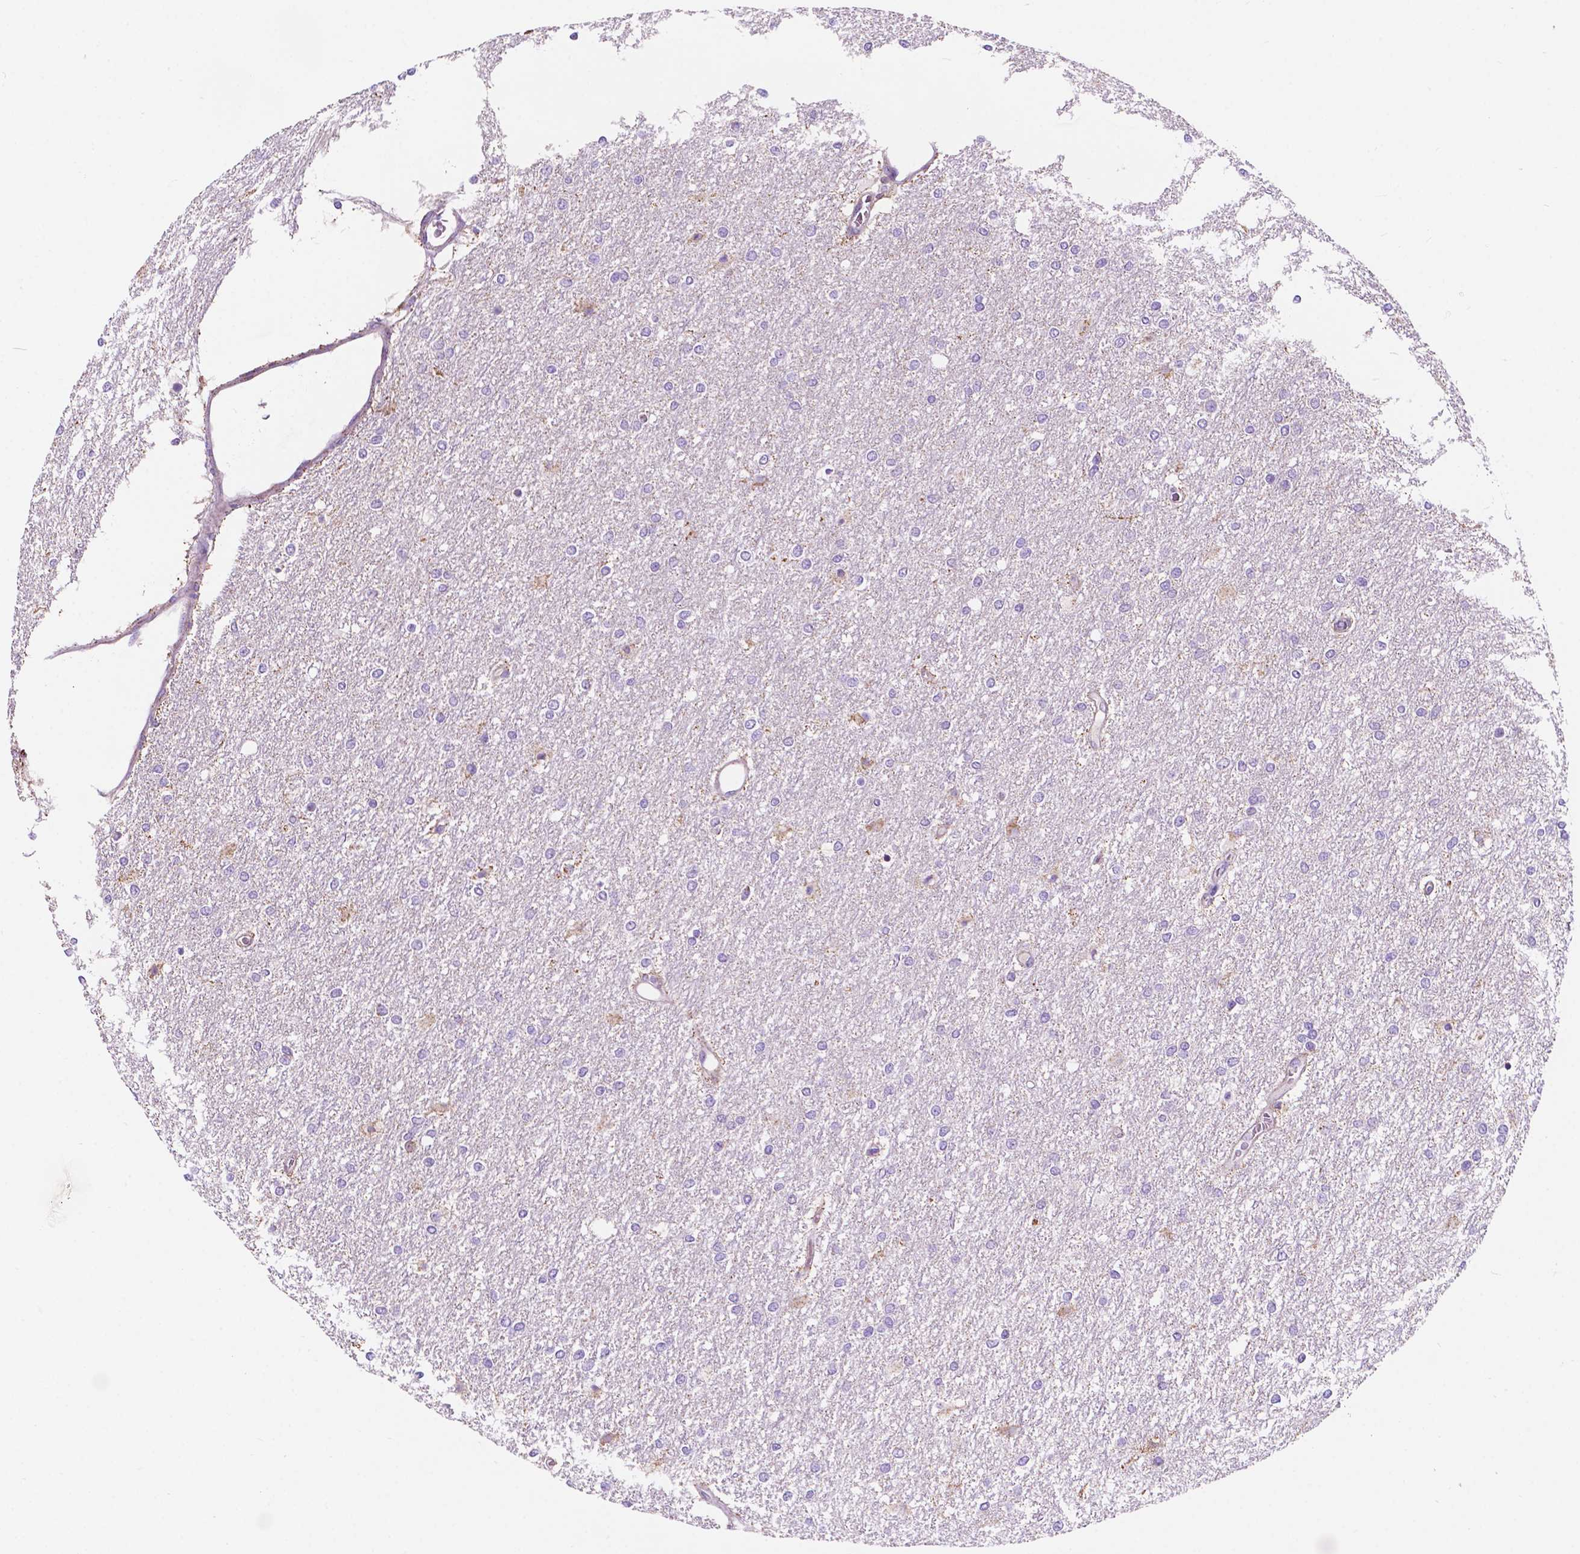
{"staining": {"intensity": "negative", "quantity": "none", "location": "none"}, "tissue": "glioma", "cell_type": "Tumor cells", "image_type": "cancer", "snomed": [{"axis": "morphology", "description": "Glioma, malignant, High grade"}, {"axis": "topography", "description": "Brain"}], "caption": "DAB immunohistochemical staining of human glioma displays no significant expression in tumor cells. The staining is performed using DAB brown chromogen with nuclei counter-stained in using hematoxylin.", "gene": "TRPV5", "patient": {"sex": "female", "age": 61}}